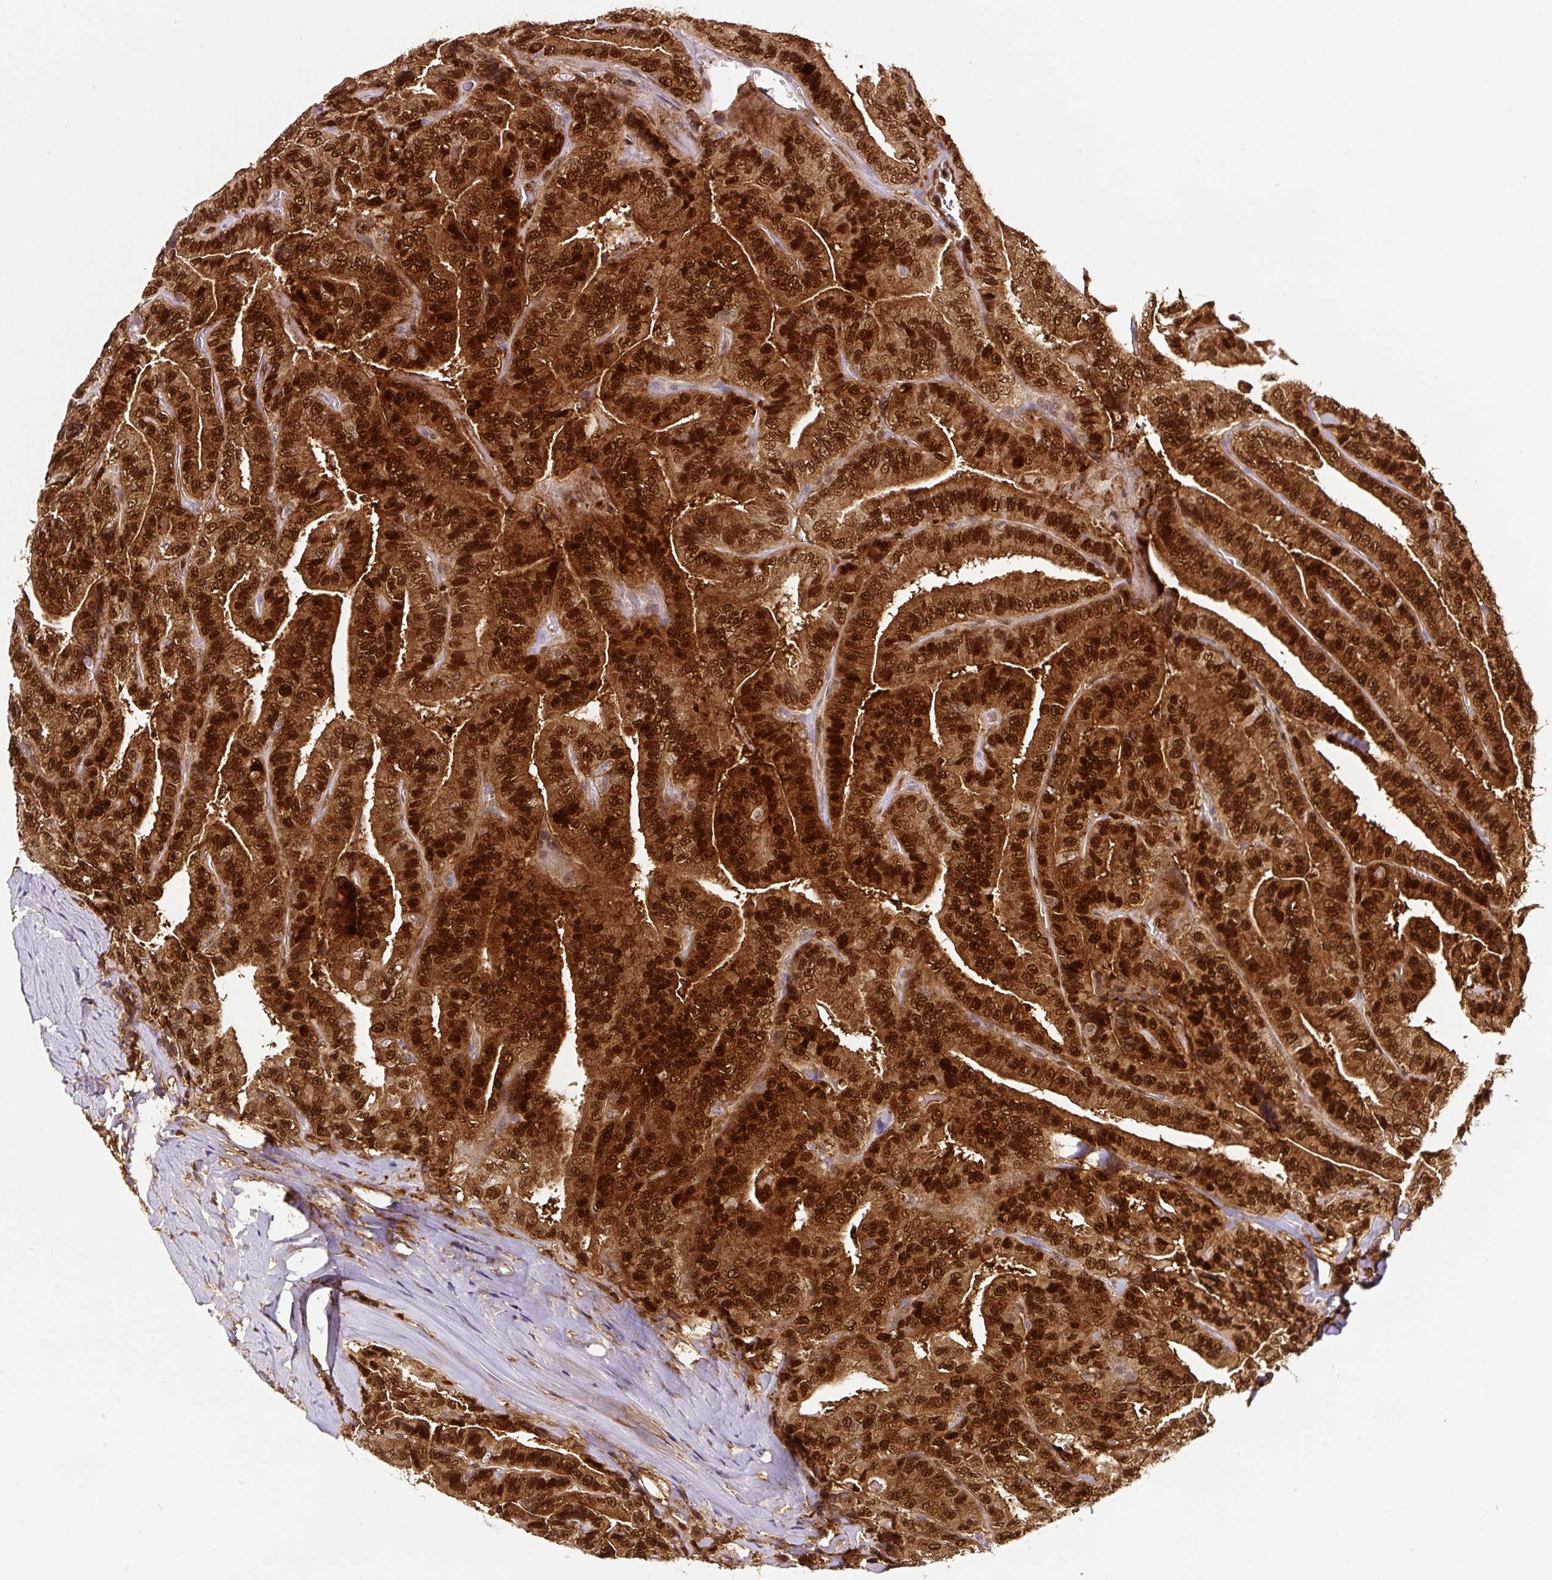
{"staining": {"intensity": "strong", "quantity": ">75%", "location": "cytoplasmic/membranous,nuclear"}, "tissue": "thyroid cancer", "cell_type": "Tumor cells", "image_type": "cancer", "snomed": [{"axis": "morphology", "description": "Papillary adenocarcinoma, NOS"}, {"axis": "topography", "description": "Thyroid gland"}], "caption": "DAB (3,3'-diaminobenzidine) immunohistochemical staining of papillary adenocarcinoma (thyroid) displays strong cytoplasmic/membranous and nuclear protein staining in about >75% of tumor cells.", "gene": "ANXA1", "patient": {"sex": "male", "age": 61}}